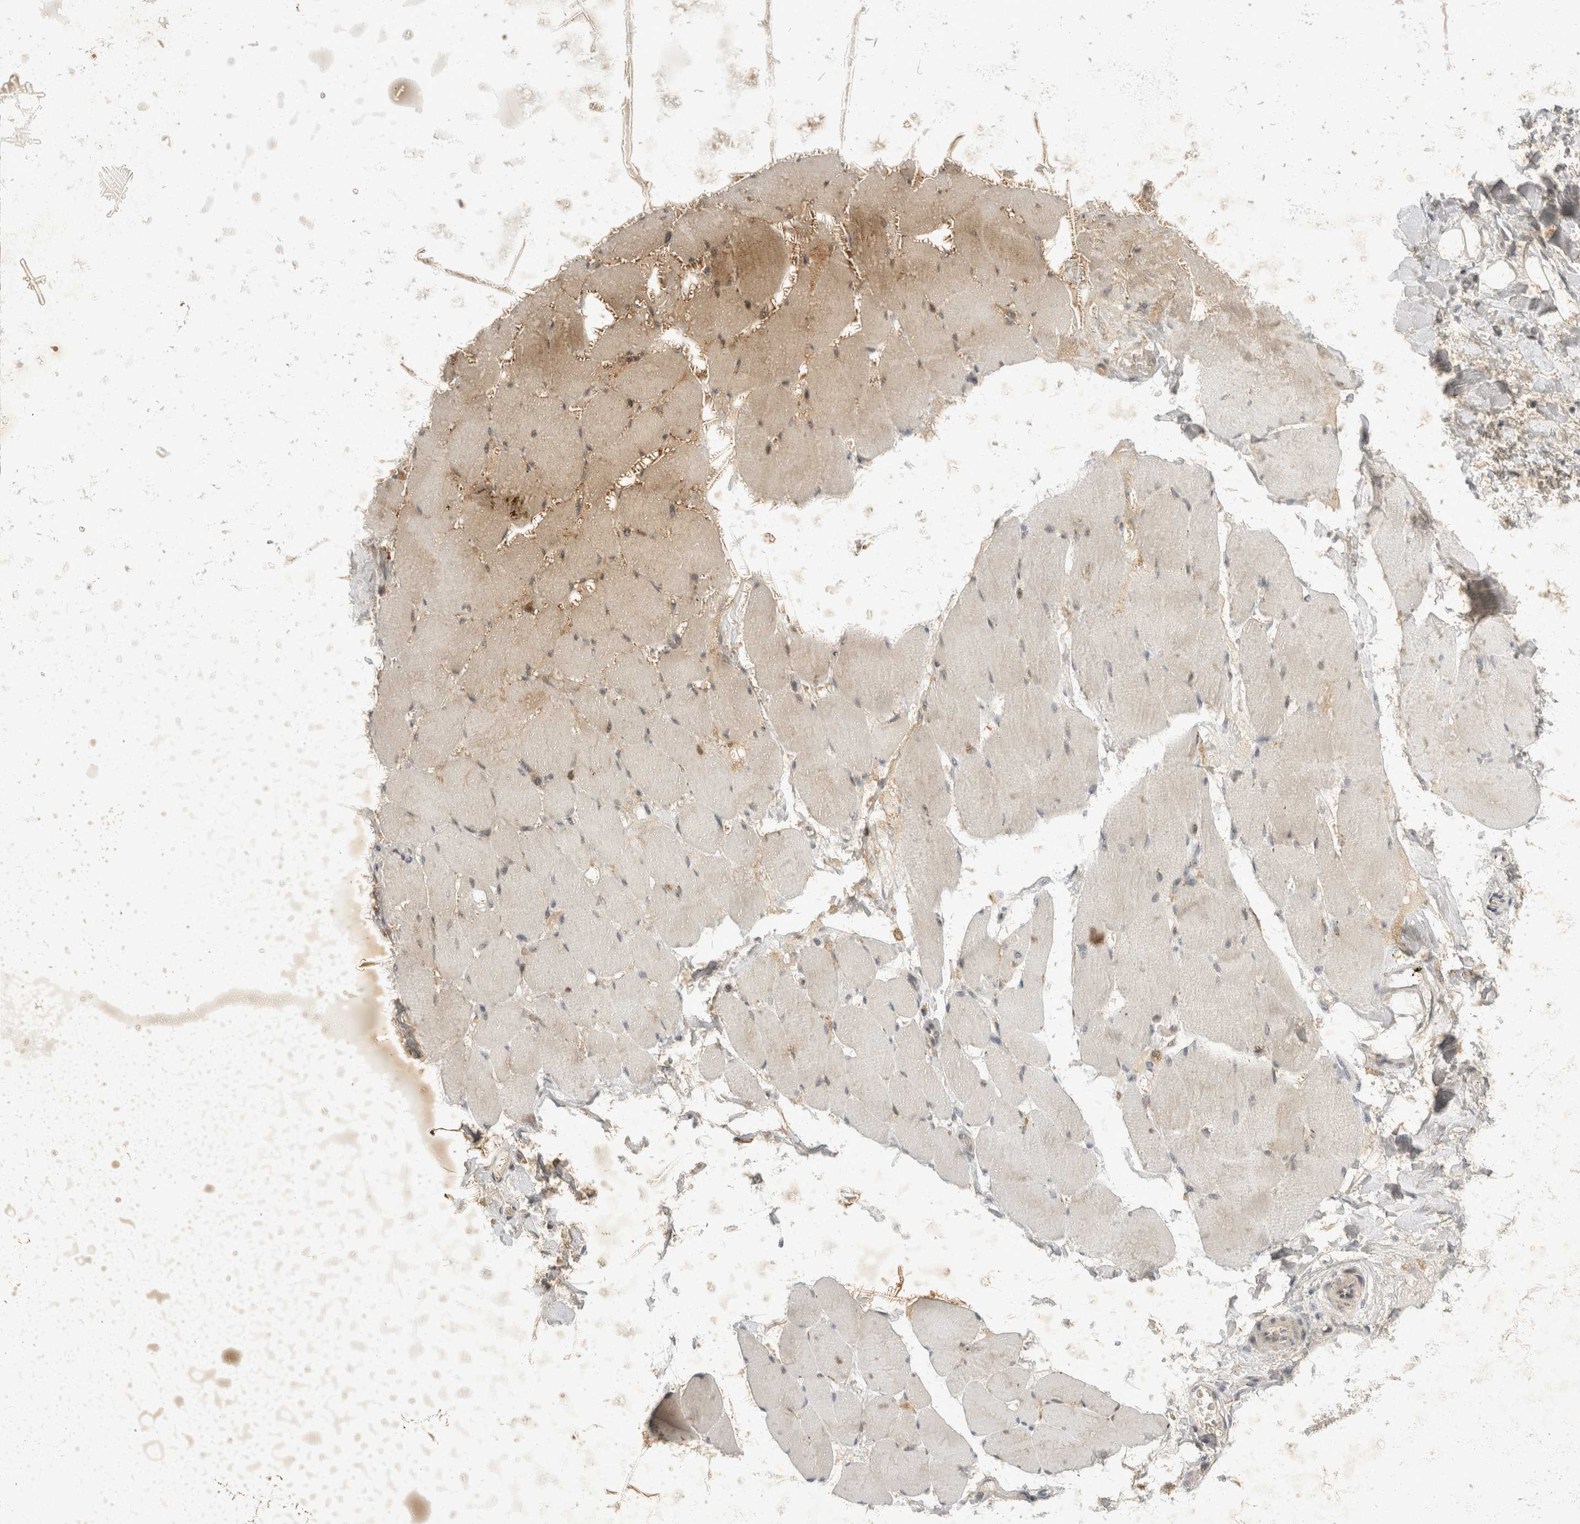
{"staining": {"intensity": "weak", "quantity": "25%-75%", "location": "cytoplasmic/membranous,nuclear"}, "tissue": "skeletal muscle", "cell_type": "Myocytes", "image_type": "normal", "snomed": [{"axis": "morphology", "description": "Normal tissue, NOS"}, {"axis": "topography", "description": "Skin"}, {"axis": "topography", "description": "Skeletal muscle"}], "caption": "Immunohistochemistry (IHC) (DAB) staining of benign skeletal muscle demonstrates weak cytoplasmic/membranous,nuclear protein positivity in approximately 25%-75% of myocytes.", "gene": "TOM1L2", "patient": {"sex": "male", "age": 83}}